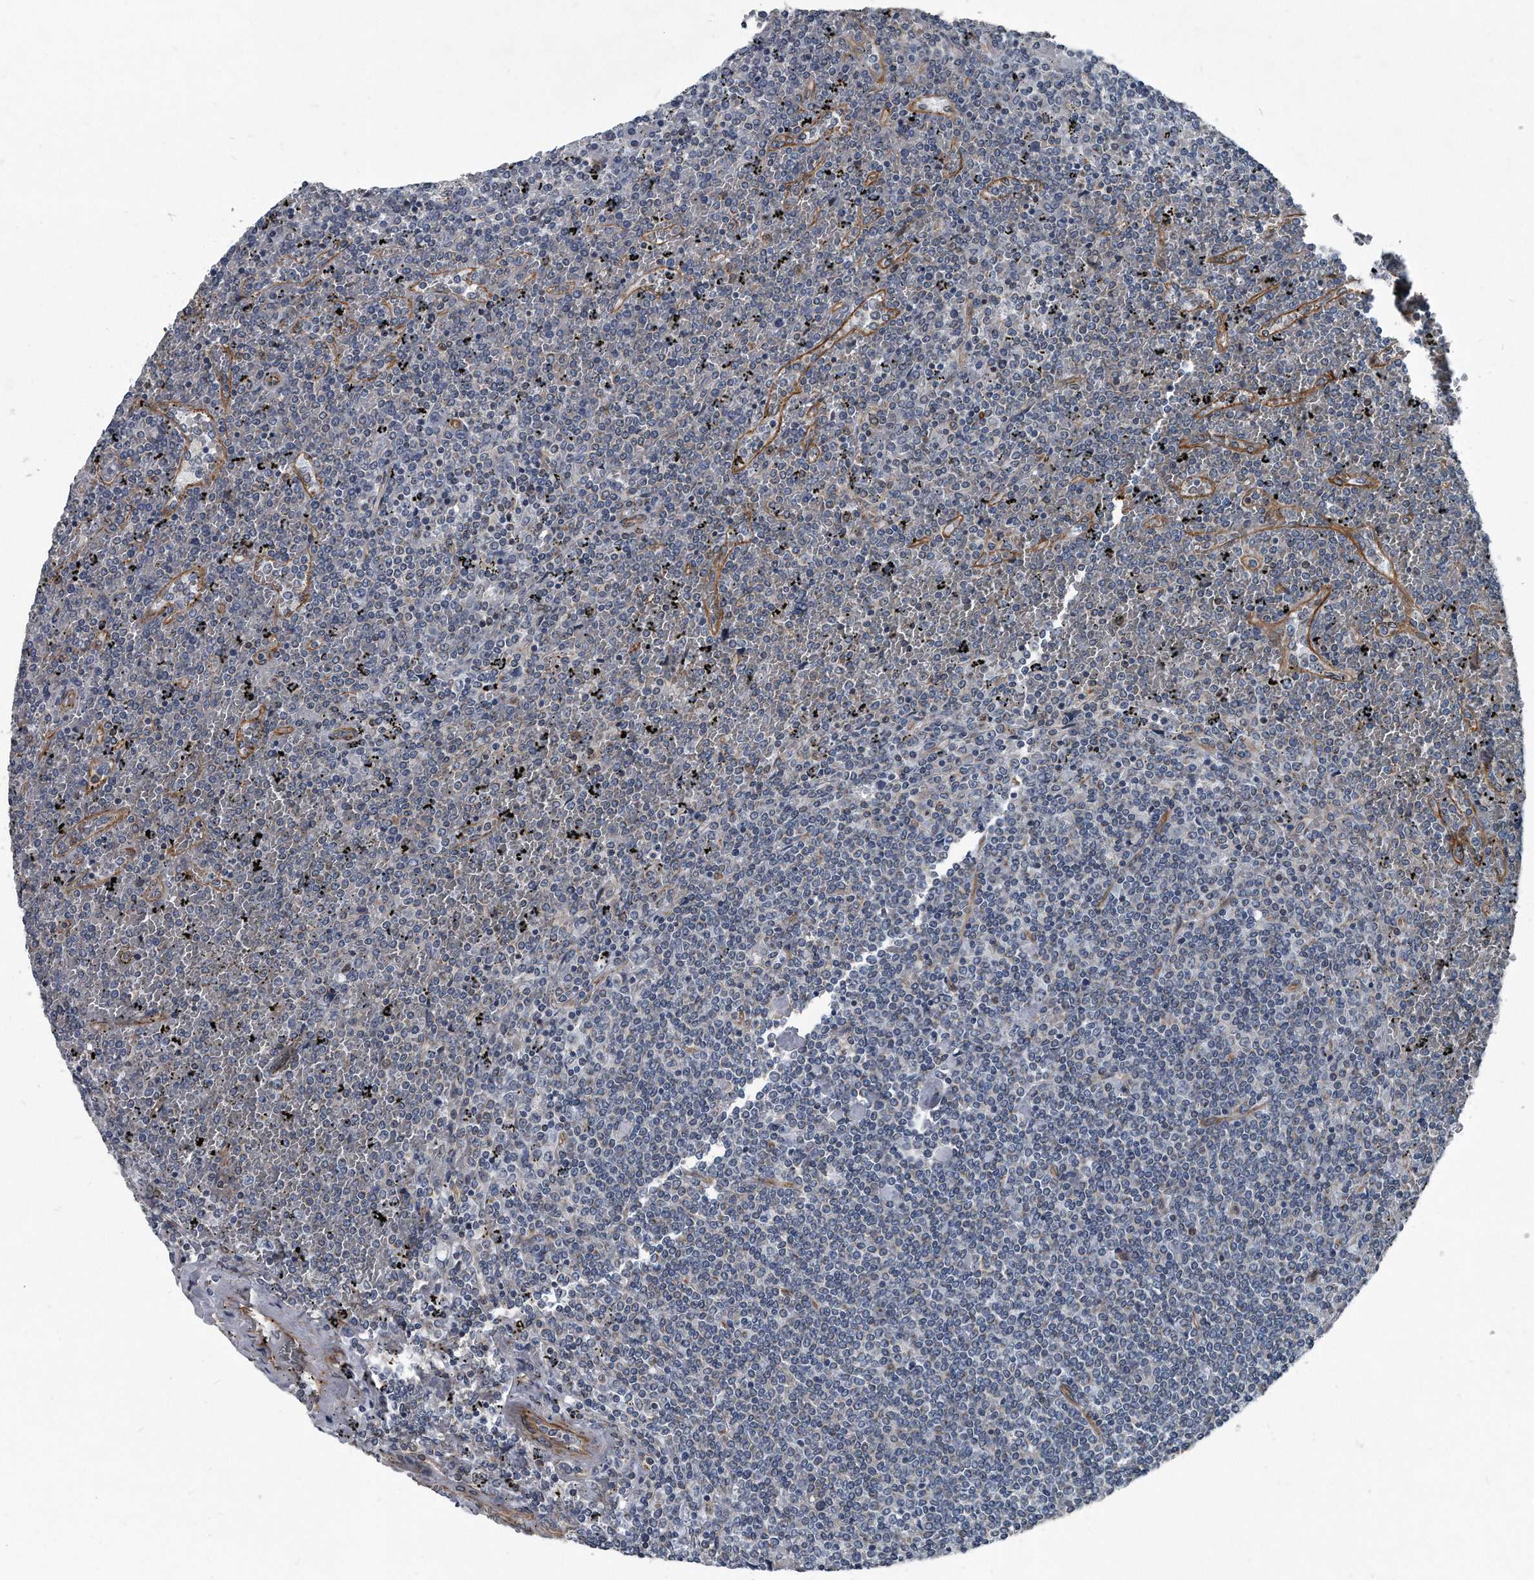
{"staining": {"intensity": "negative", "quantity": "none", "location": "none"}, "tissue": "lymphoma", "cell_type": "Tumor cells", "image_type": "cancer", "snomed": [{"axis": "morphology", "description": "Malignant lymphoma, non-Hodgkin's type, Low grade"}, {"axis": "topography", "description": "Spleen"}], "caption": "Malignant lymphoma, non-Hodgkin's type (low-grade) stained for a protein using IHC exhibits no positivity tumor cells.", "gene": "PLEC", "patient": {"sex": "female", "age": 19}}